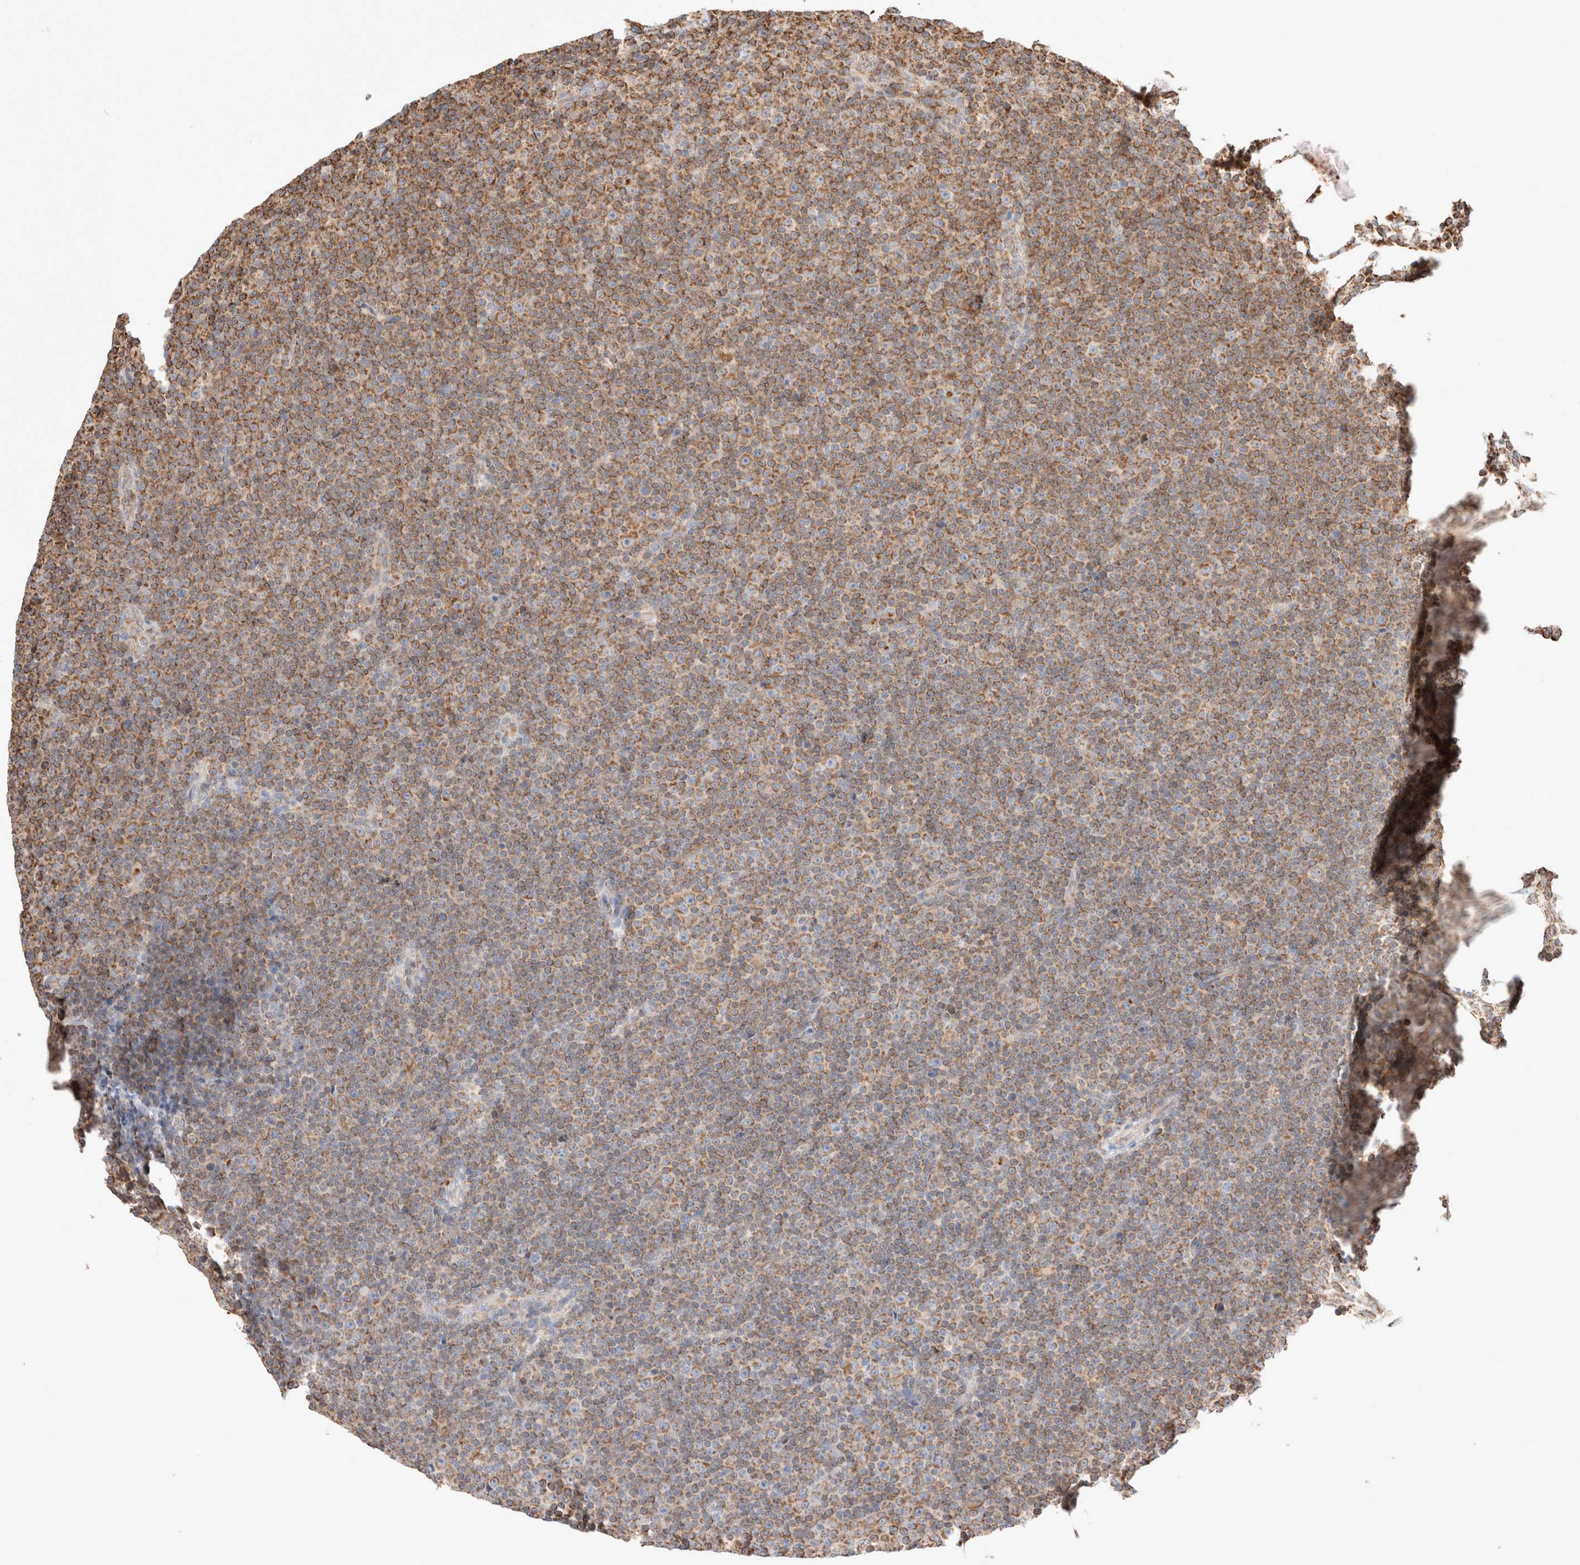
{"staining": {"intensity": "moderate", "quantity": "25%-75%", "location": "cytoplasmic/membranous"}, "tissue": "lymphoma", "cell_type": "Tumor cells", "image_type": "cancer", "snomed": [{"axis": "morphology", "description": "Malignant lymphoma, non-Hodgkin's type, Low grade"}, {"axis": "topography", "description": "Lymph node"}], "caption": "Malignant lymphoma, non-Hodgkin's type (low-grade) was stained to show a protein in brown. There is medium levels of moderate cytoplasmic/membranous expression in approximately 25%-75% of tumor cells.", "gene": "TMPPE", "patient": {"sex": "female", "age": 67}}